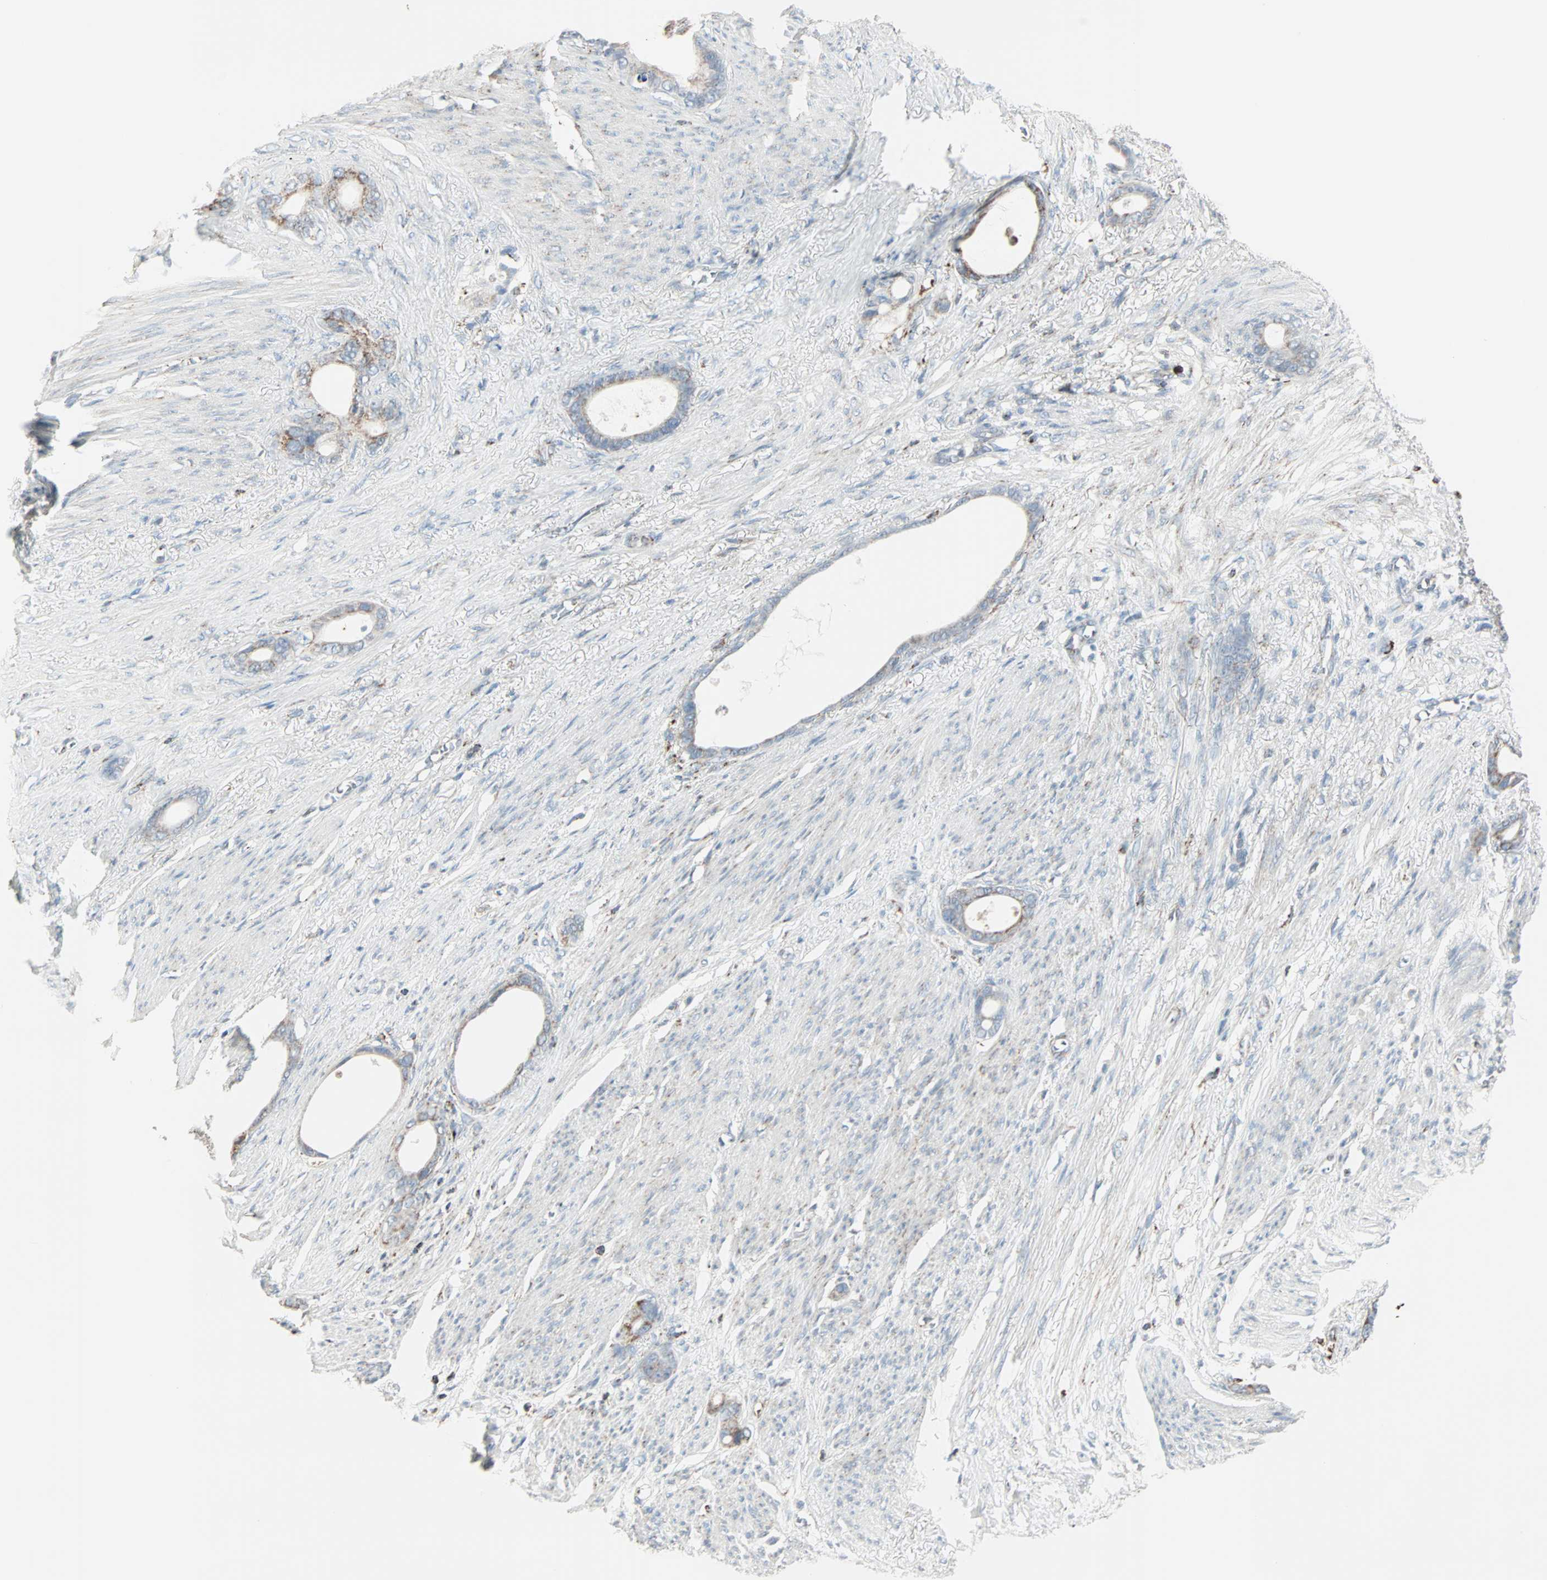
{"staining": {"intensity": "moderate", "quantity": "<25%", "location": "cytoplasmic/membranous"}, "tissue": "stomach cancer", "cell_type": "Tumor cells", "image_type": "cancer", "snomed": [{"axis": "morphology", "description": "Adenocarcinoma, NOS"}, {"axis": "topography", "description": "Stomach"}], "caption": "Immunohistochemical staining of stomach cancer (adenocarcinoma) displays low levels of moderate cytoplasmic/membranous positivity in approximately <25% of tumor cells.", "gene": "IDH2", "patient": {"sex": "female", "age": 75}}